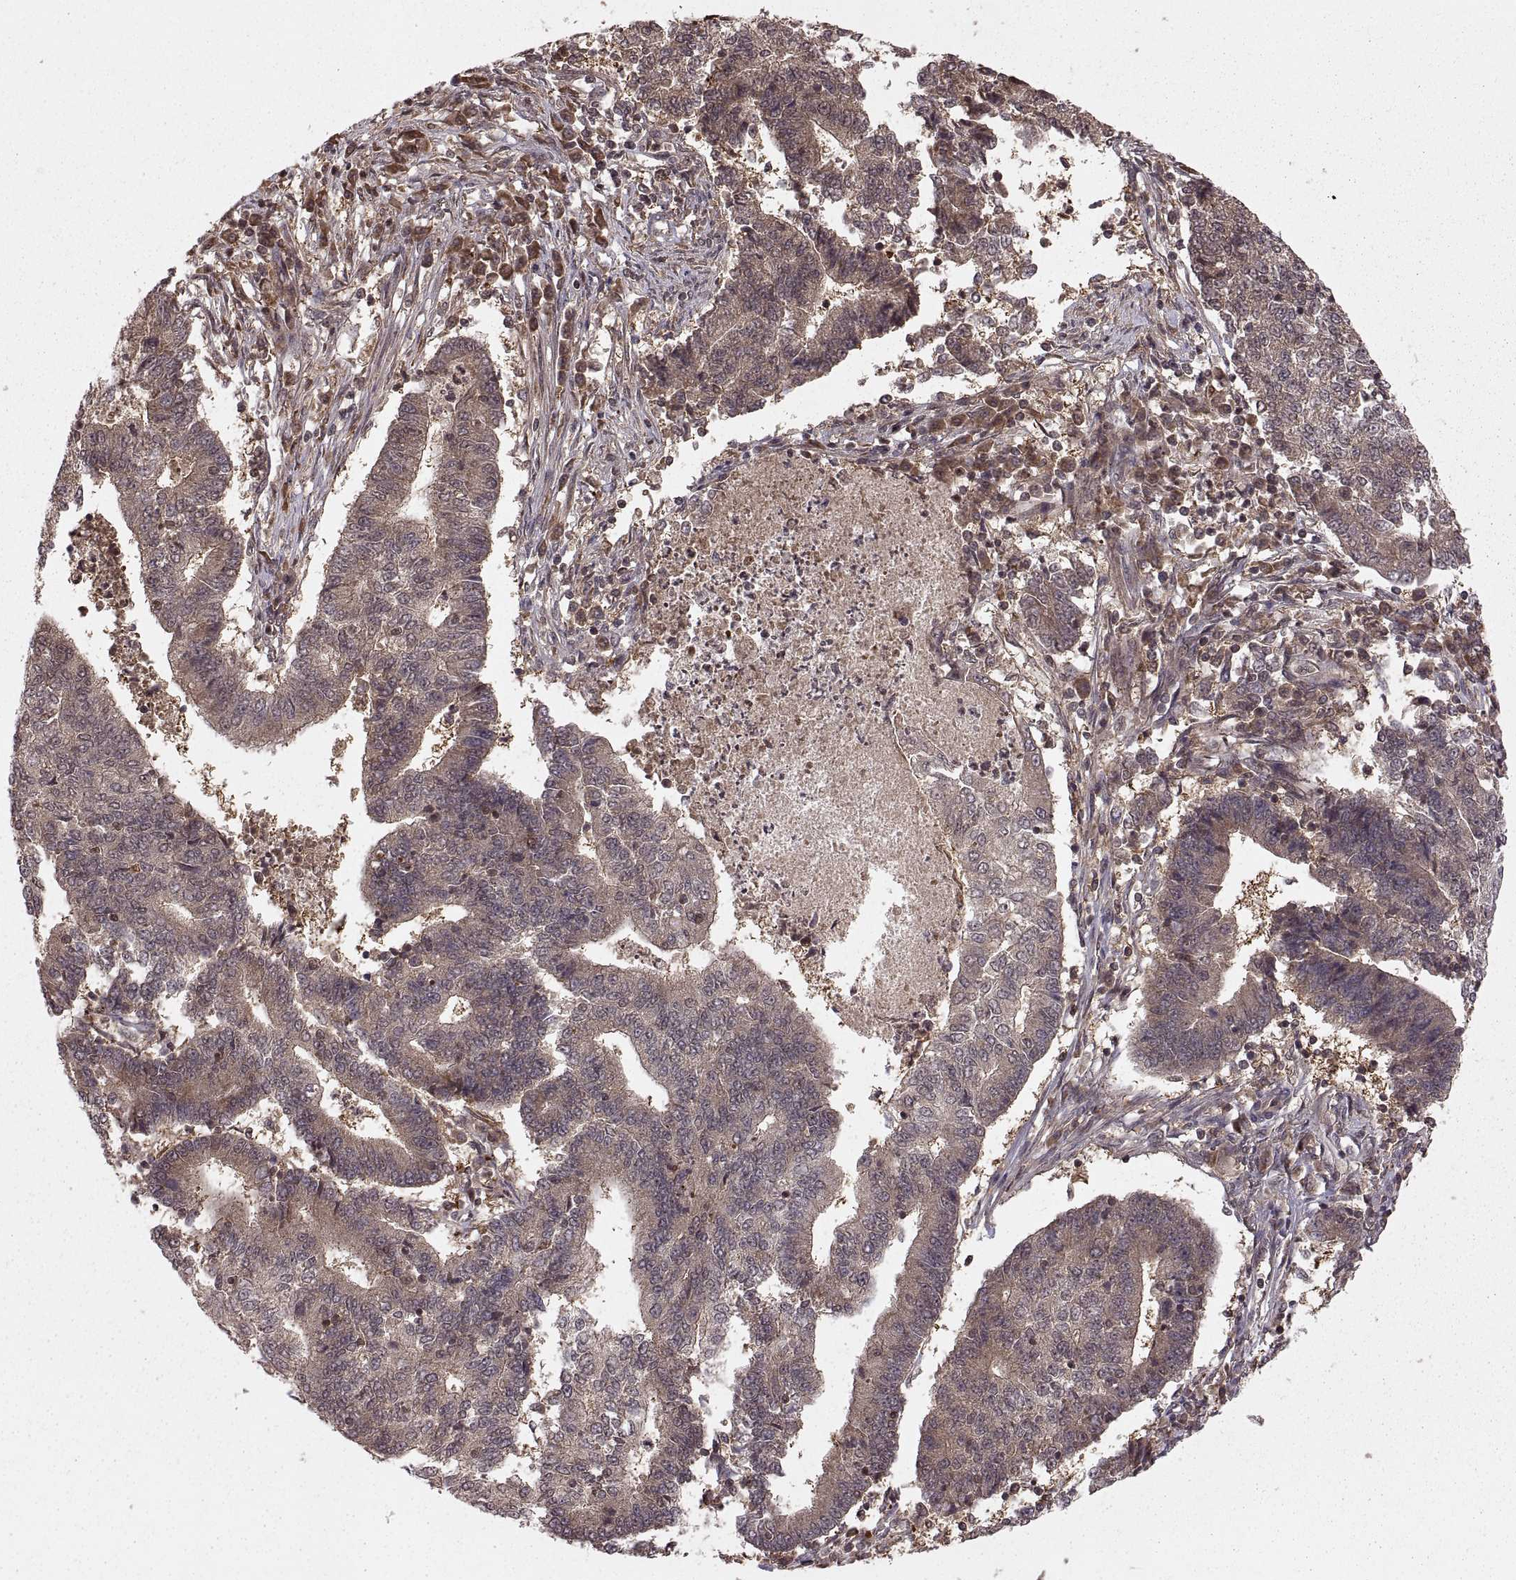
{"staining": {"intensity": "moderate", "quantity": "25%-75%", "location": "cytoplasmic/membranous"}, "tissue": "endometrial cancer", "cell_type": "Tumor cells", "image_type": "cancer", "snomed": [{"axis": "morphology", "description": "Adenocarcinoma, NOS"}, {"axis": "topography", "description": "Uterus"}, {"axis": "topography", "description": "Endometrium"}], "caption": "Moderate cytoplasmic/membranous protein staining is appreciated in approximately 25%-75% of tumor cells in endometrial cancer.", "gene": "DEDD", "patient": {"sex": "female", "age": 54}}